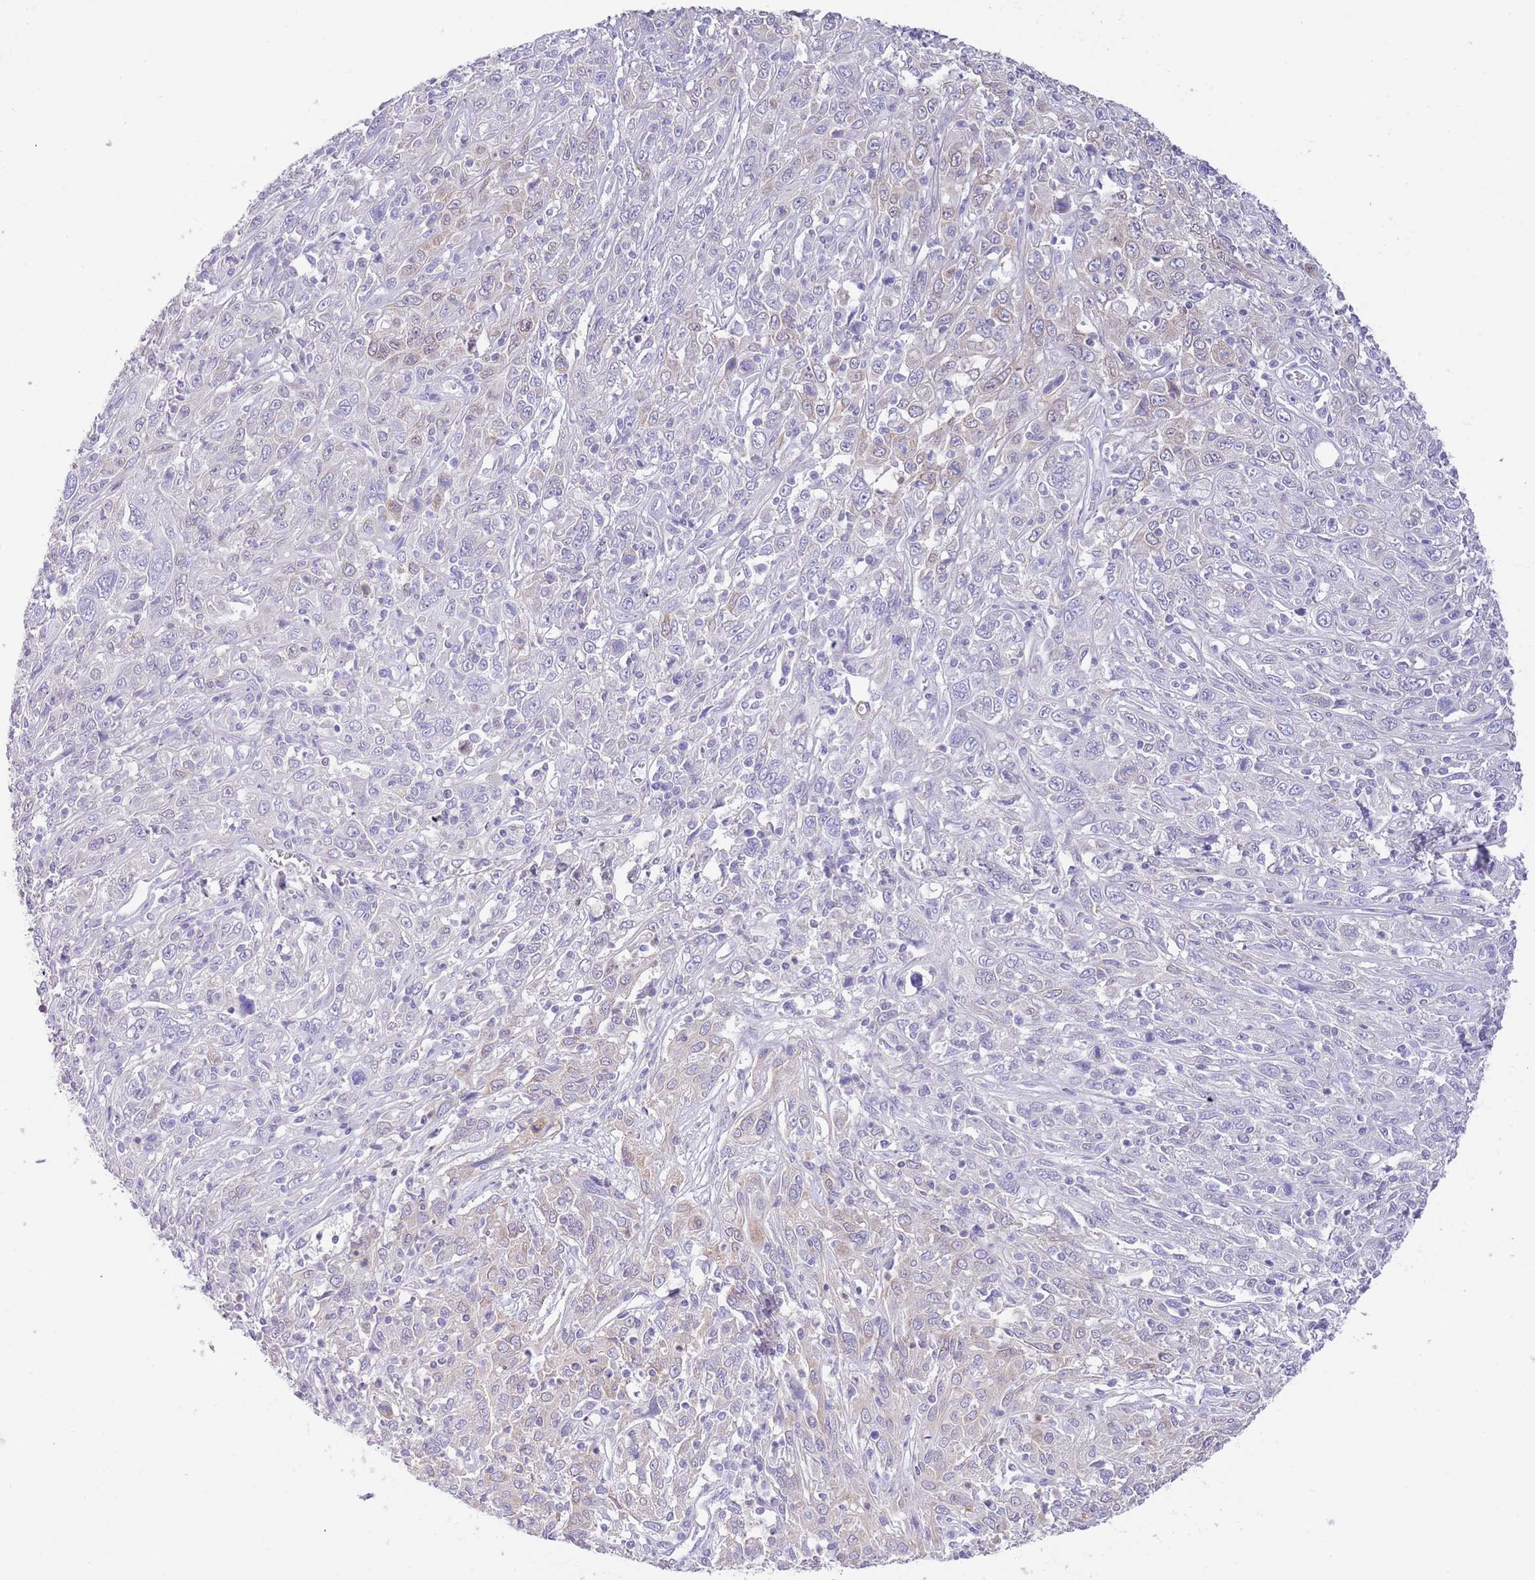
{"staining": {"intensity": "weak", "quantity": "<25%", "location": "cytoplasmic/membranous"}, "tissue": "cervical cancer", "cell_type": "Tumor cells", "image_type": "cancer", "snomed": [{"axis": "morphology", "description": "Squamous cell carcinoma, NOS"}, {"axis": "topography", "description": "Cervix"}], "caption": "Immunohistochemical staining of cervical cancer (squamous cell carcinoma) displays no significant staining in tumor cells.", "gene": "EBPL", "patient": {"sex": "female", "age": 46}}